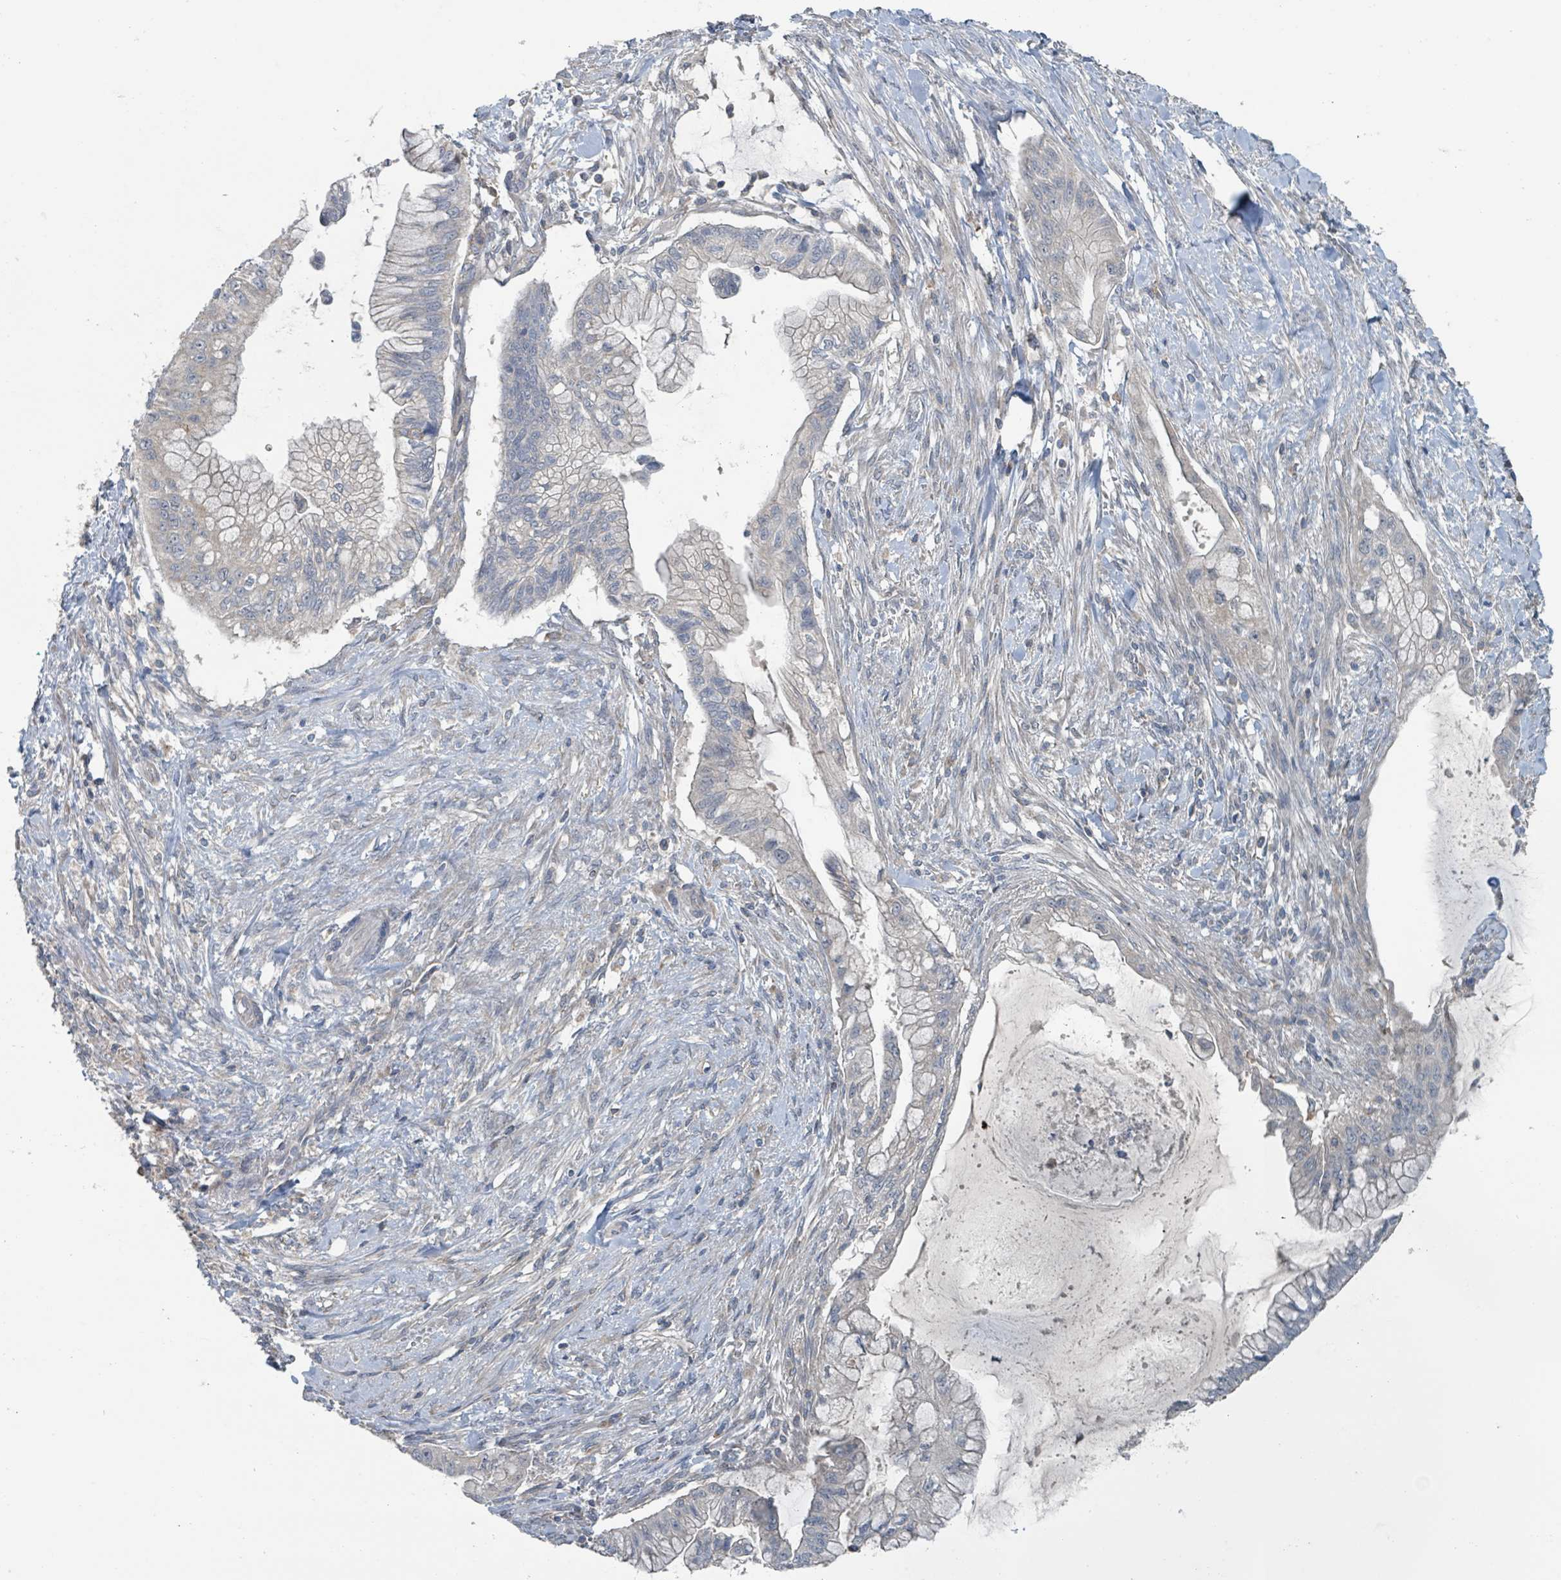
{"staining": {"intensity": "negative", "quantity": "none", "location": "none"}, "tissue": "pancreatic cancer", "cell_type": "Tumor cells", "image_type": "cancer", "snomed": [{"axis": "morphology", "description": "Adenocarcinoma, NOS"}, {"axis": "topography", "description": "Pancreas"}], "caption": "Tumor cells are negative for brown protein staining in pancreatic adenocarcinoma. (DAB IHC visualized using brightfield microscopy, high magnification).", "gene": "ACBD4", "patient": {"sex": "male", "age": 48}}